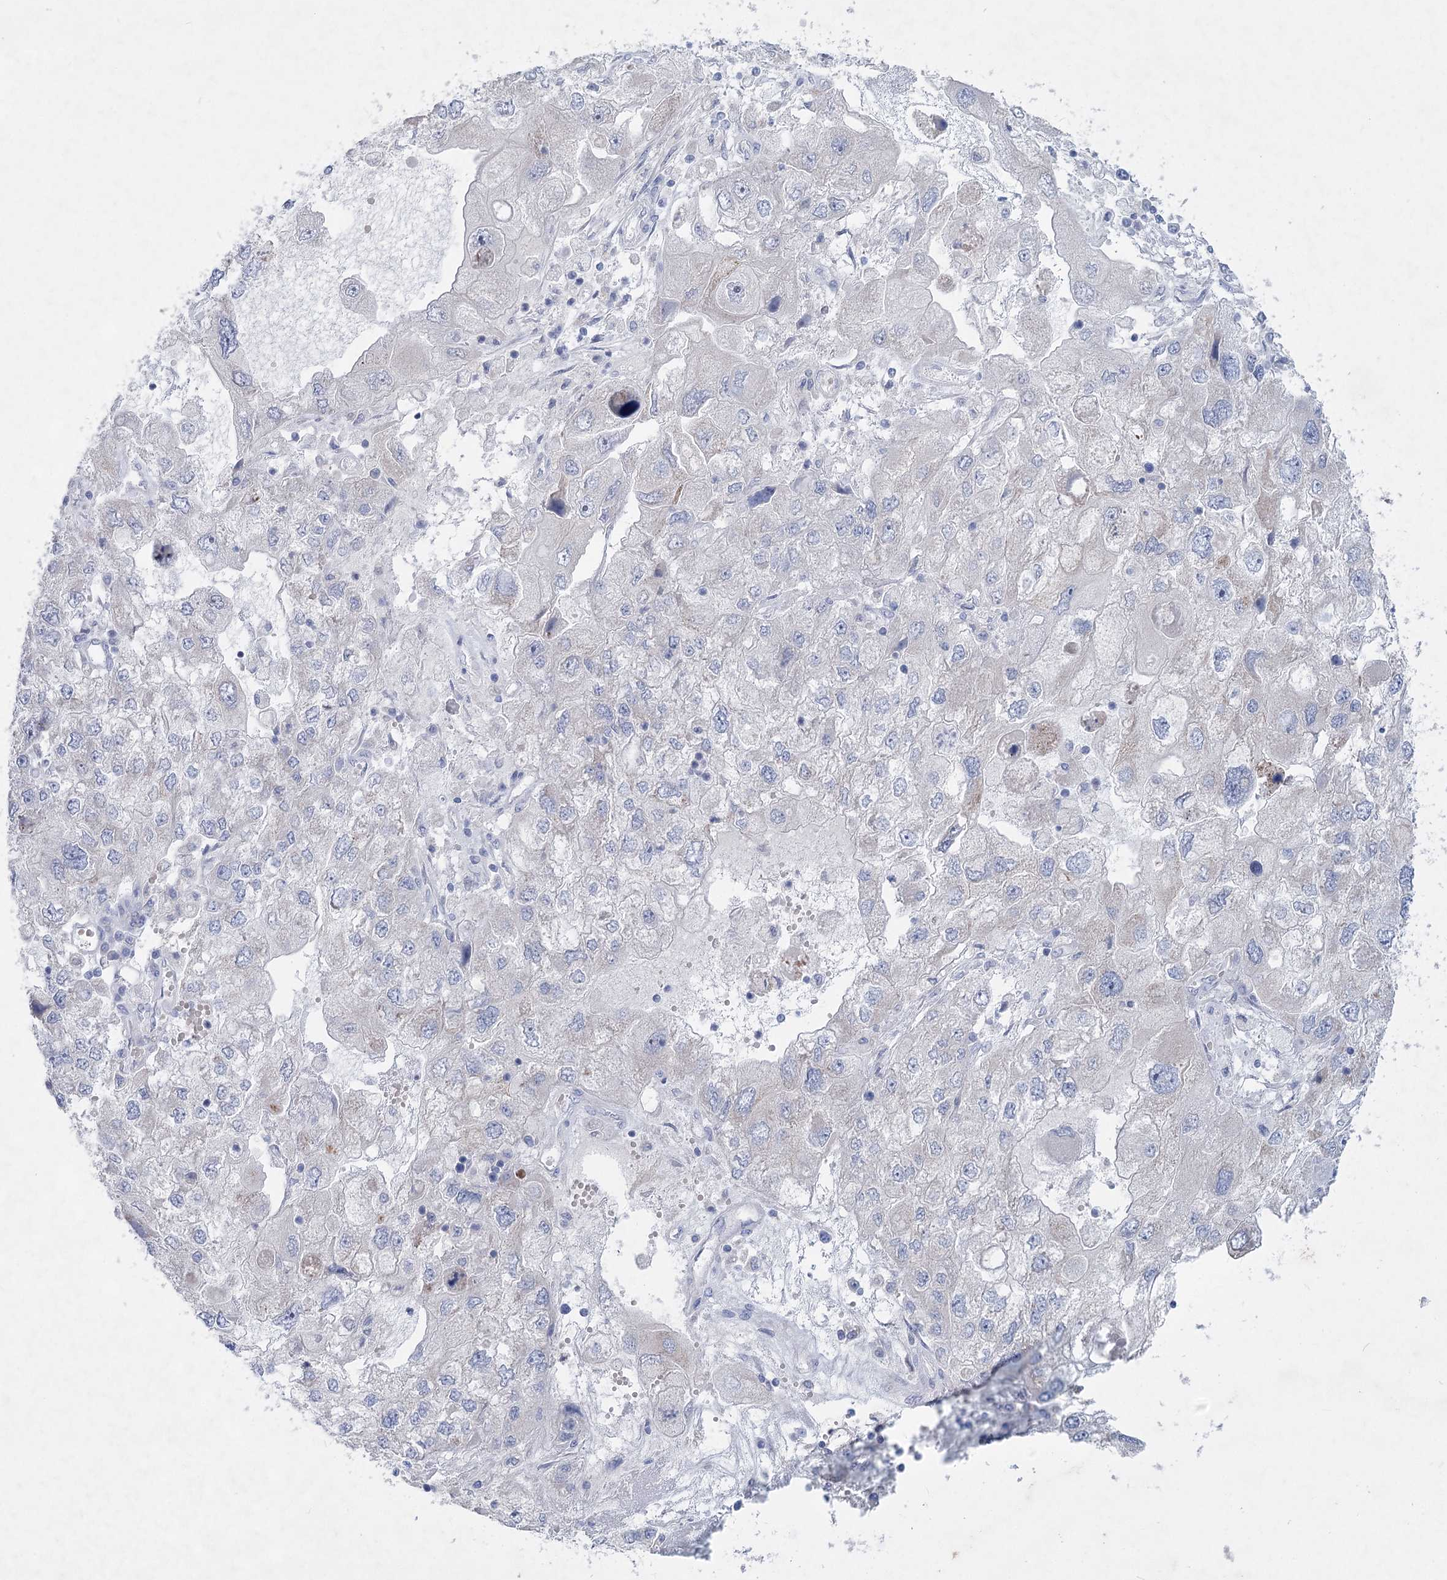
{"staining": {"intensity": "negative", "quantity": "none", "location": "none"}, "tissue": "endometrial cancer", "cell_type": "Tumor cells", "image_type": "cancer", "snomed": [{"axis": "morphology", "description": "Adenocarcinoma, NOS"}, {"axis": "topography", "description": "Endometrium"}], "caption": "High power microscopy micrograph of an immunohistochemistry (IHC) micrograph of endometrial cancer, revealing no significant staining in tumor cells.", "gene": "WDR74", "patient": {"sex": "female", "age": 49}}